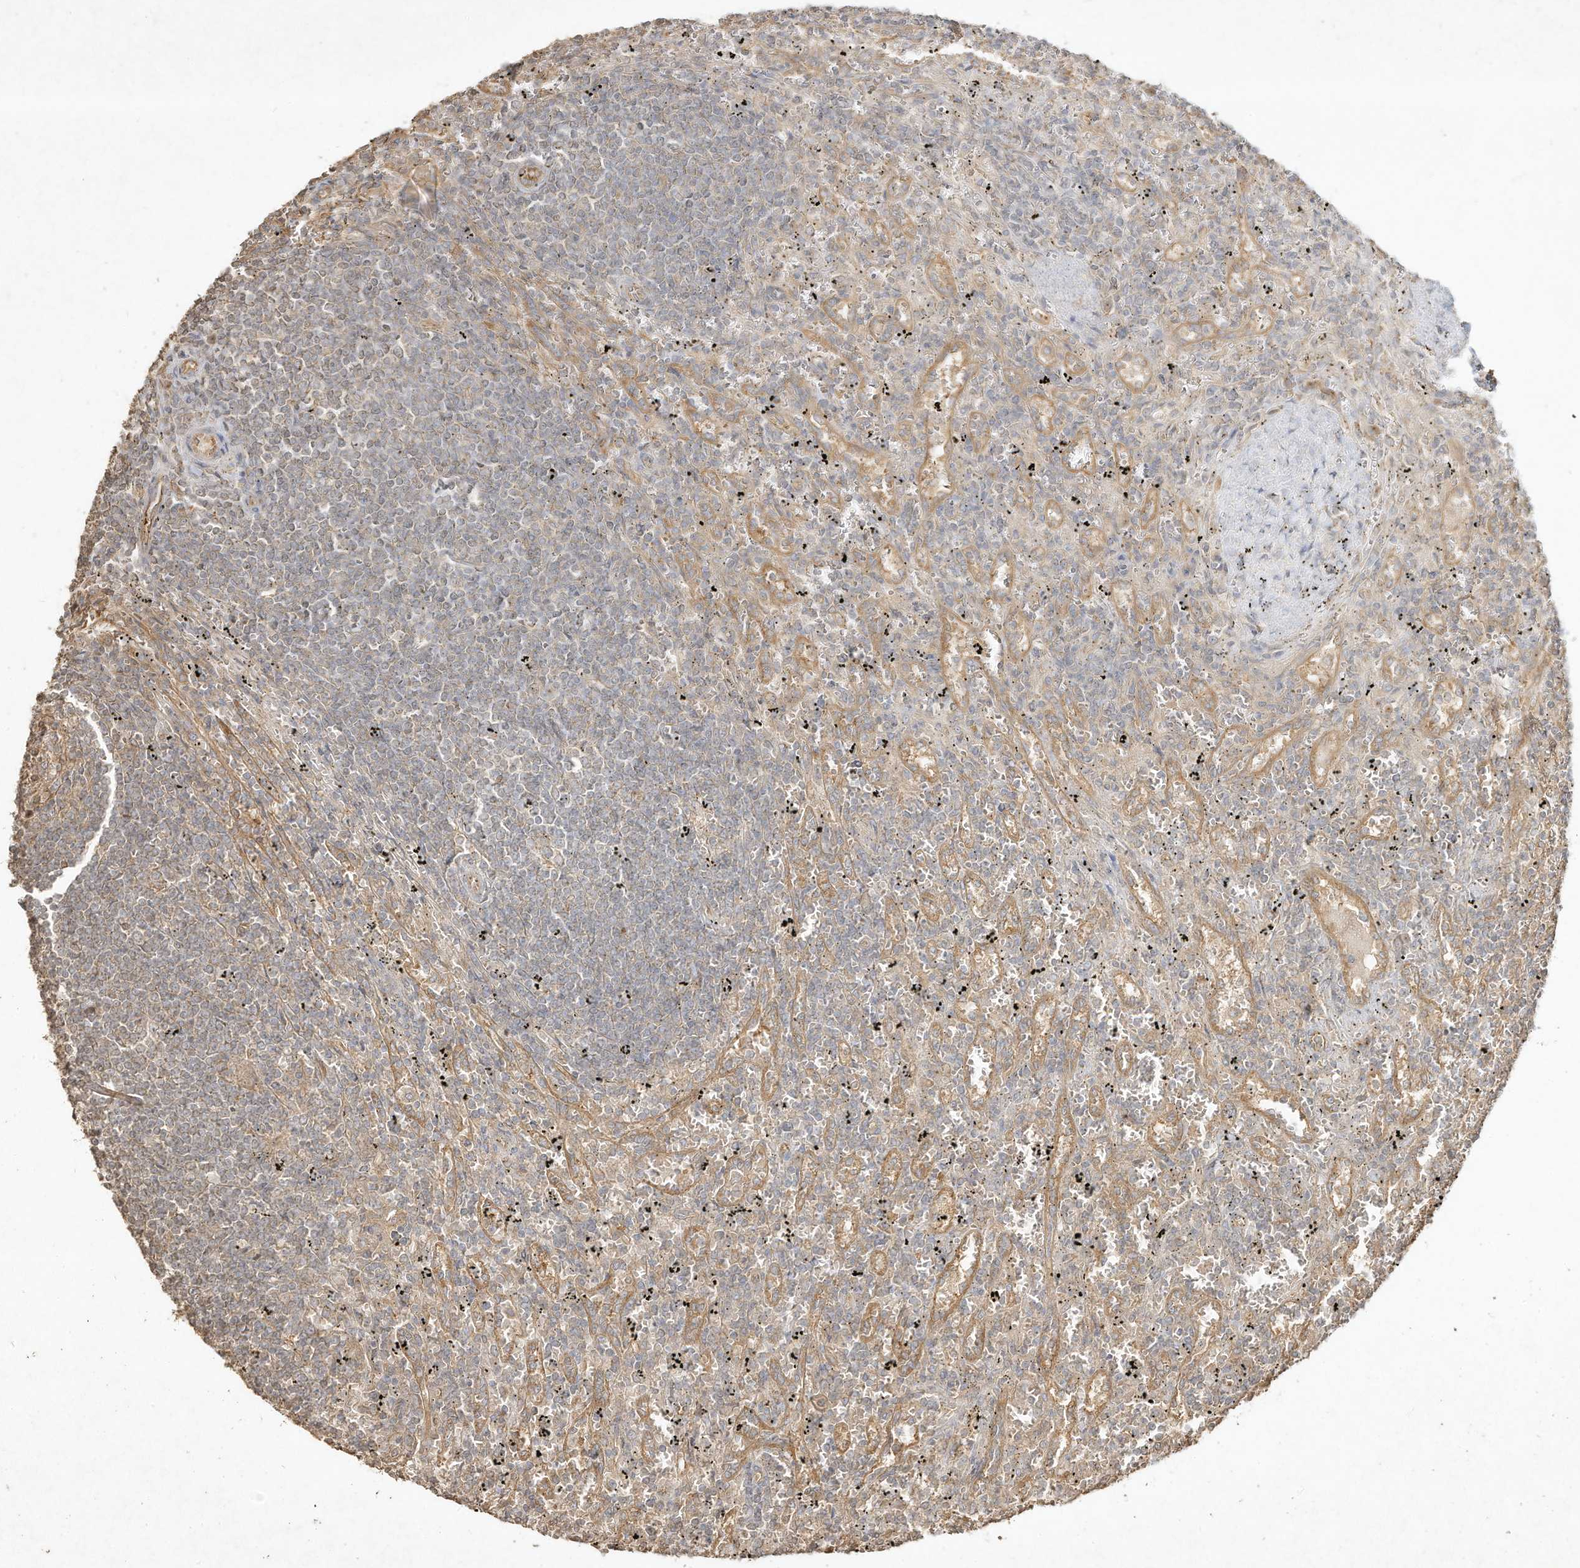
{"staining": {"intensity": "negative", "quantity": "none", "location": "none"}, "tissue": "lymphoma", "cell_type": "Tumor cells", "image_type": "cancer", "snomed": [{"axis": "morphology", "description": "Malignant lymphoma, non-Hodgkin's type, Low grade"}, {"axis": "topography", "description": "Spleen"}], "caption": "Immunohistochemistry (IHC) micrograph of neoplastic tissue: human low-grade malignant lymphoma, non-Hodgkin's type stained with DAB exhibits no significant protein staining in tumor cells. The staining was performed using DAB to visualize the protein expression in brown, while the nuclei were stained in blue with hematoxylin (Magnification: 20x).", "gene": "DYNC1I2", "patient": {"sex": "male", "age": 76}}